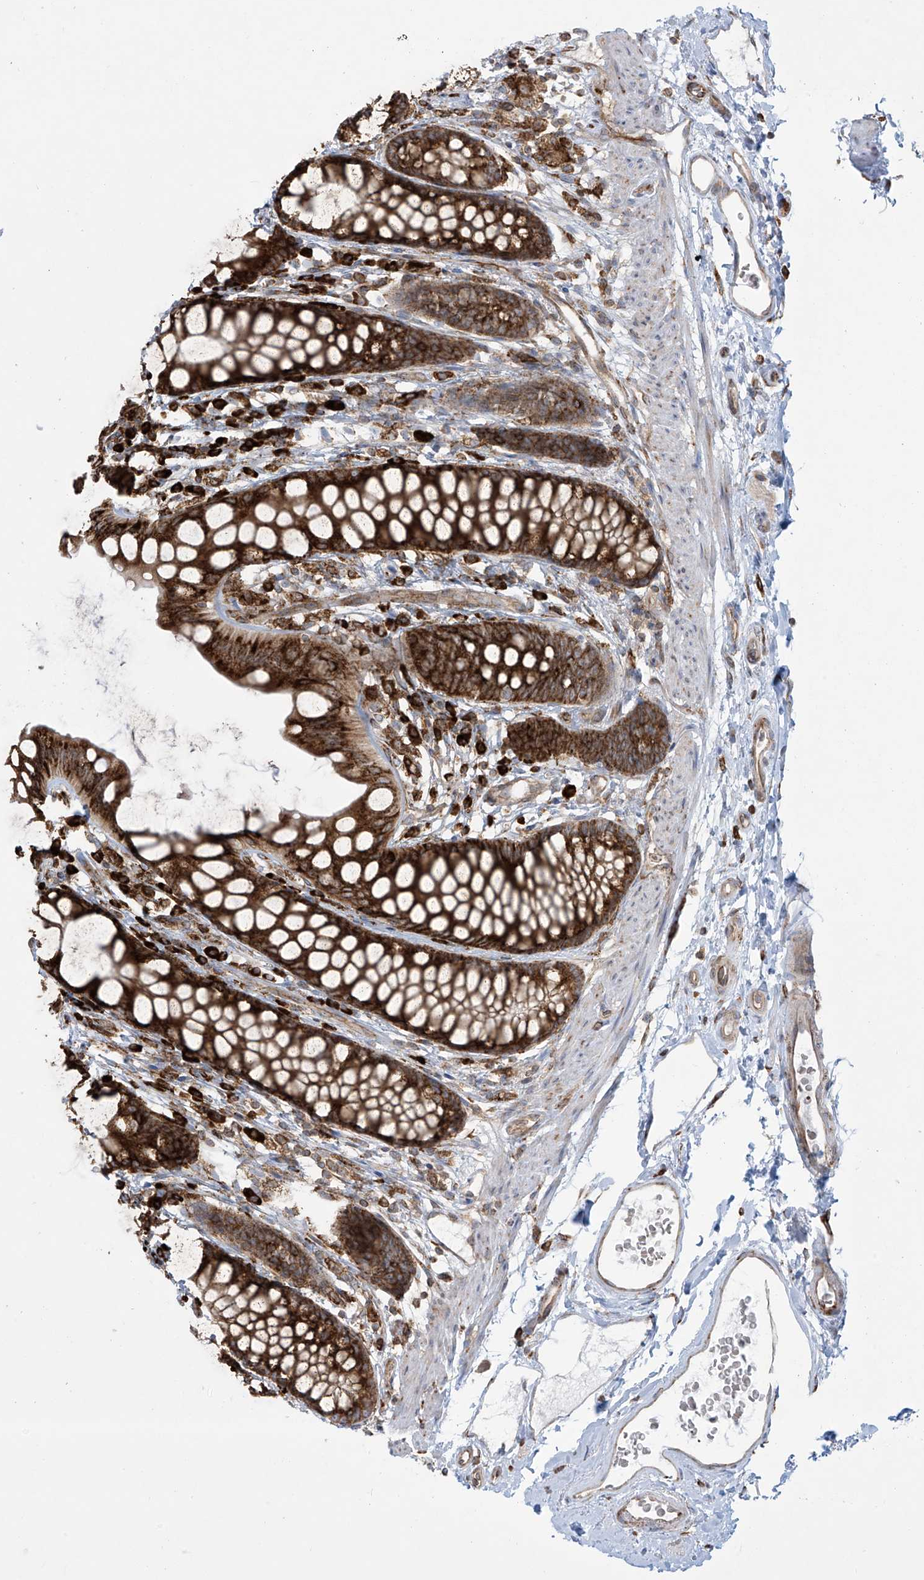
{"staining": {"intensity": "strong", "quantity": ">75%", "location": "cytoplasmic/membranous"}, "tissue": "rectum", "cell_type": "Glandular cells", "image_type": "normal", "snomed": [{"axis": "morphology", "description": "Normal tissue, NOS"}, {"axis": "topography", "description": "Rectum"}], "caption": "An immunohistochemistry (IHC) photomicrograph of benign tissue is shown. Protein staining in brown labels strong cytoplasmic/membranous positivity in rectum within glandular cells.", "gene": "MX1", "patient": {"sex": "female", "age": 65}}